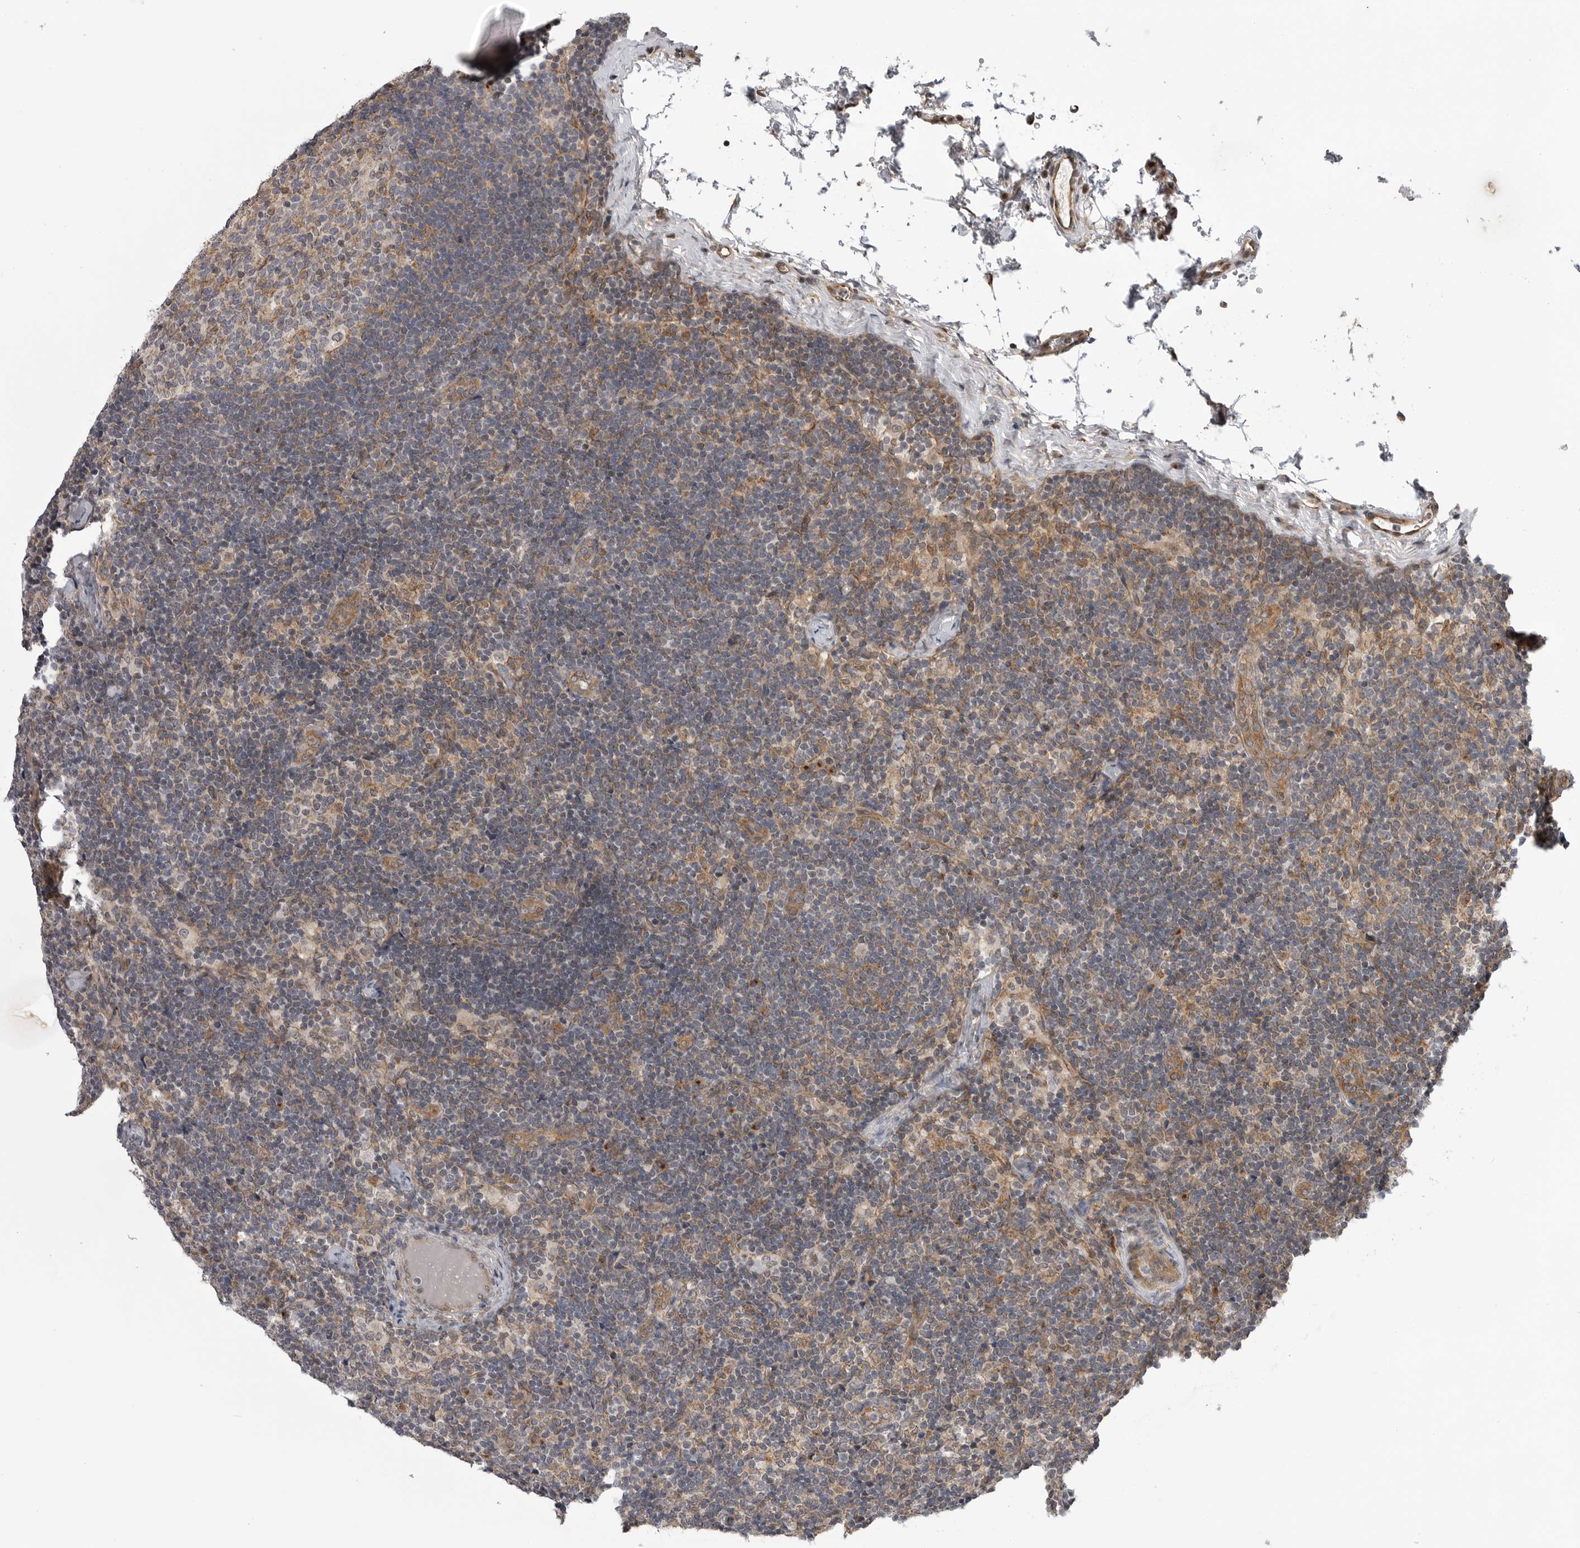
{"staining": {"intensity": "weak", "quantity": "25%-75%", "location": "cytoplasmic/membranous"}, "tissue": "lymph node", "cell_type": "Germinal center cells", "image_type": "normal", "snomed": [{"axis": "morphology", "description": "Normal tissue, NOS"}, {"axis": "topography", "description": "Lymph node"}], "caption": "This photomicrograph reveals immunohistochemistry staining of unremarkable lymph node, with low weak cytoplasmic/membranous positivity in about 25%-75% of germinal center cells.", "gene": "LRRC45", "patient": {"sex": "female", "age": 22}}